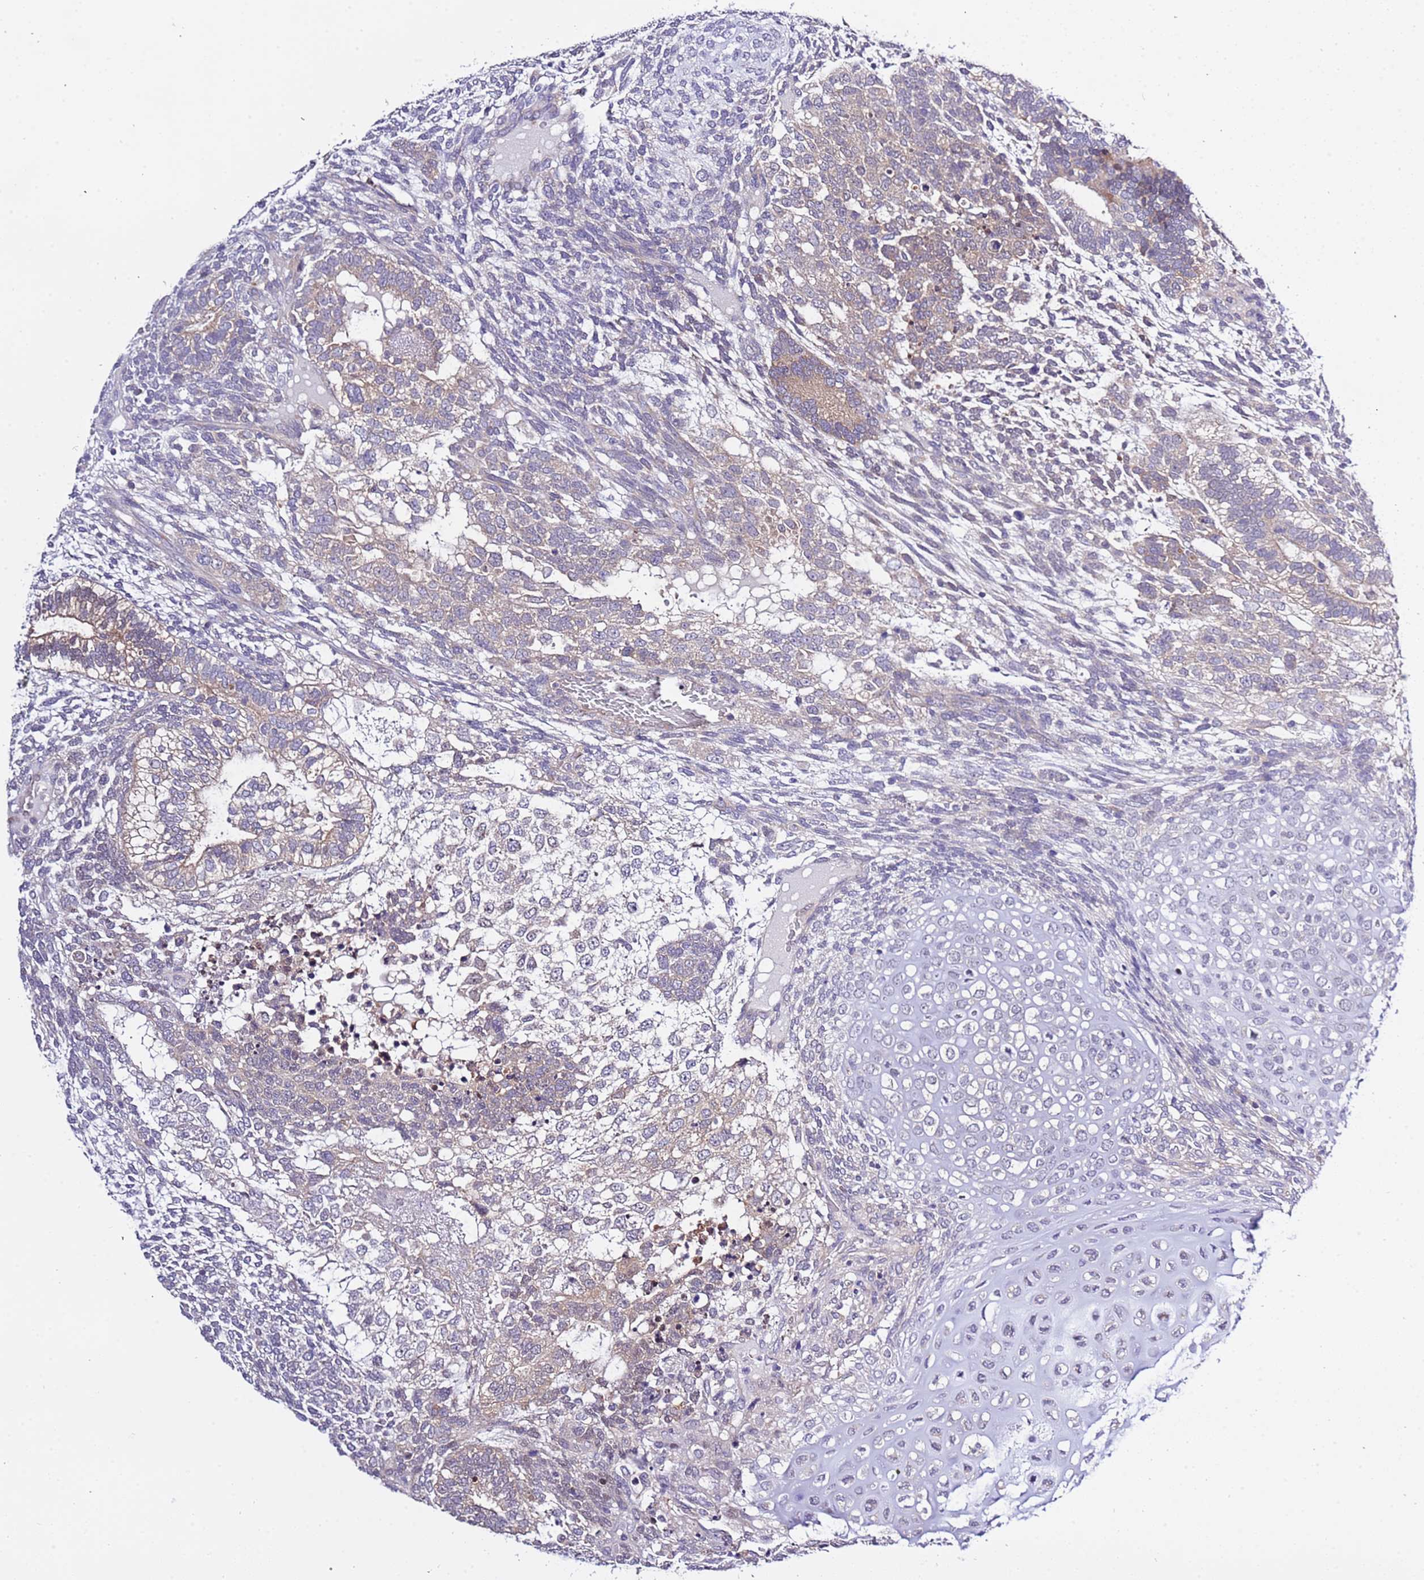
{"staining": {"intensity": "moderate", "quantity": "25%-75%", "location": "cytoplasmic/membranous"}, "tissue": "testis cancer", "cell_type": "Tumor cells", "image_type": "cancer", "snomed": [{"axis": "morphology", "description": "Carcinoma, Embryonal, NOS"}, {"axis": "topography", "description": "Testis"}], "caption": "A brown stain labels moderate cytoplasmic/membranous expression of a protein in testis cancer (embryonal carcinoma) tumor cells.", "gene": "STIP1", "patient": {"sex": "male", "age": 23}}